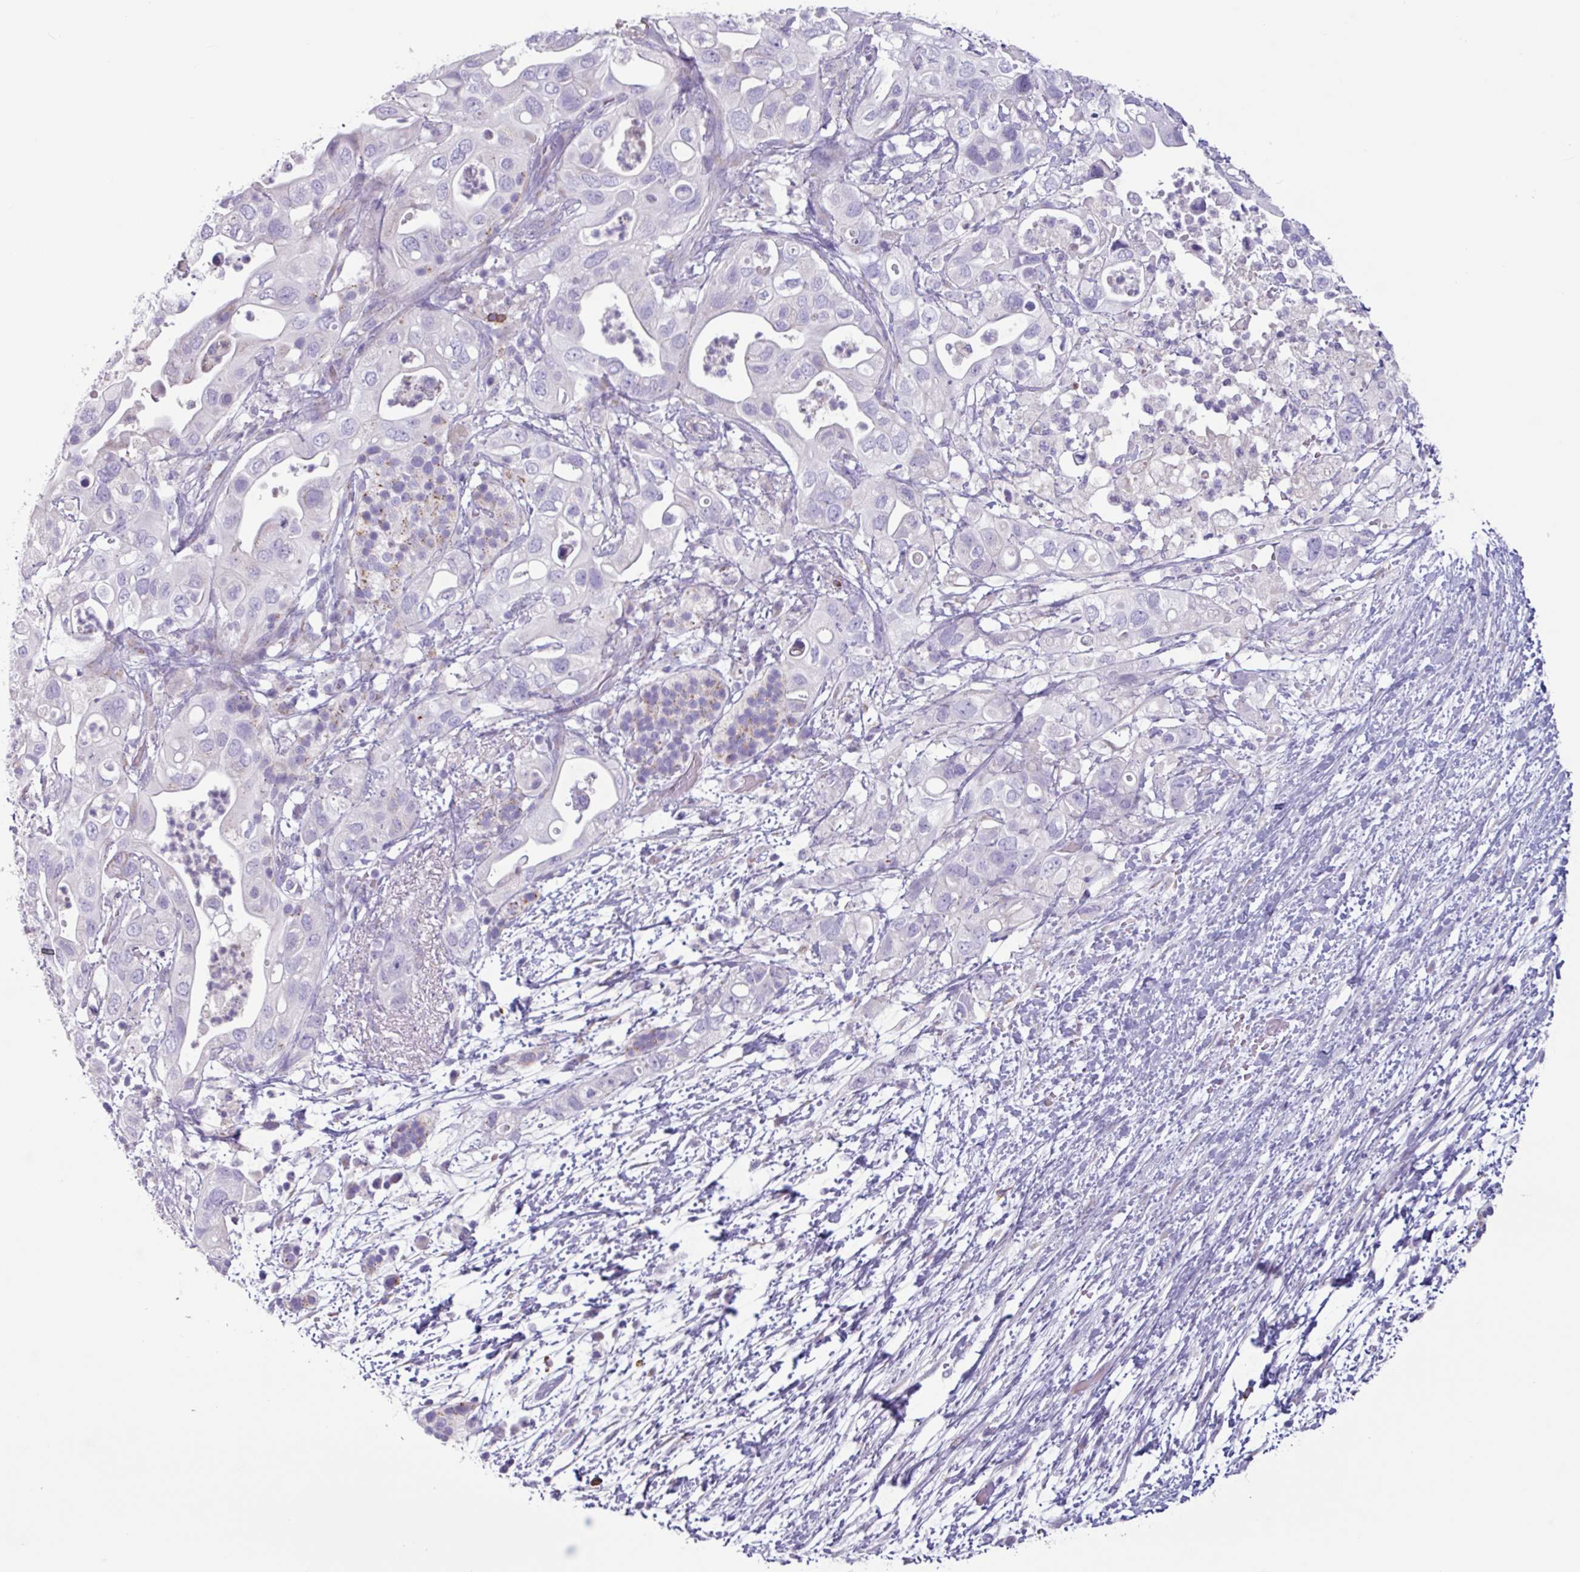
{"staining": {"intensity": "negative", "quantity": "none", "location": "none"}, "tissue": "pancreatic cancer", "cell_type": "Tumor cells", "image_type": "cancer", "snomed": [{"axis": "morphology", "description": "Adenocarcinoma, NOS"}, {"axis": "topography", "description": "Pancreas"}], "caption": "Immunohistochemical staining of human pancreatic cancer exhibits no significant expression in tumor cells. (Immunohistochemistry, brightfield microscopy, high magnification).", "gene": "ADGRE1", "patient": {"sex": "female", "age": 72}}